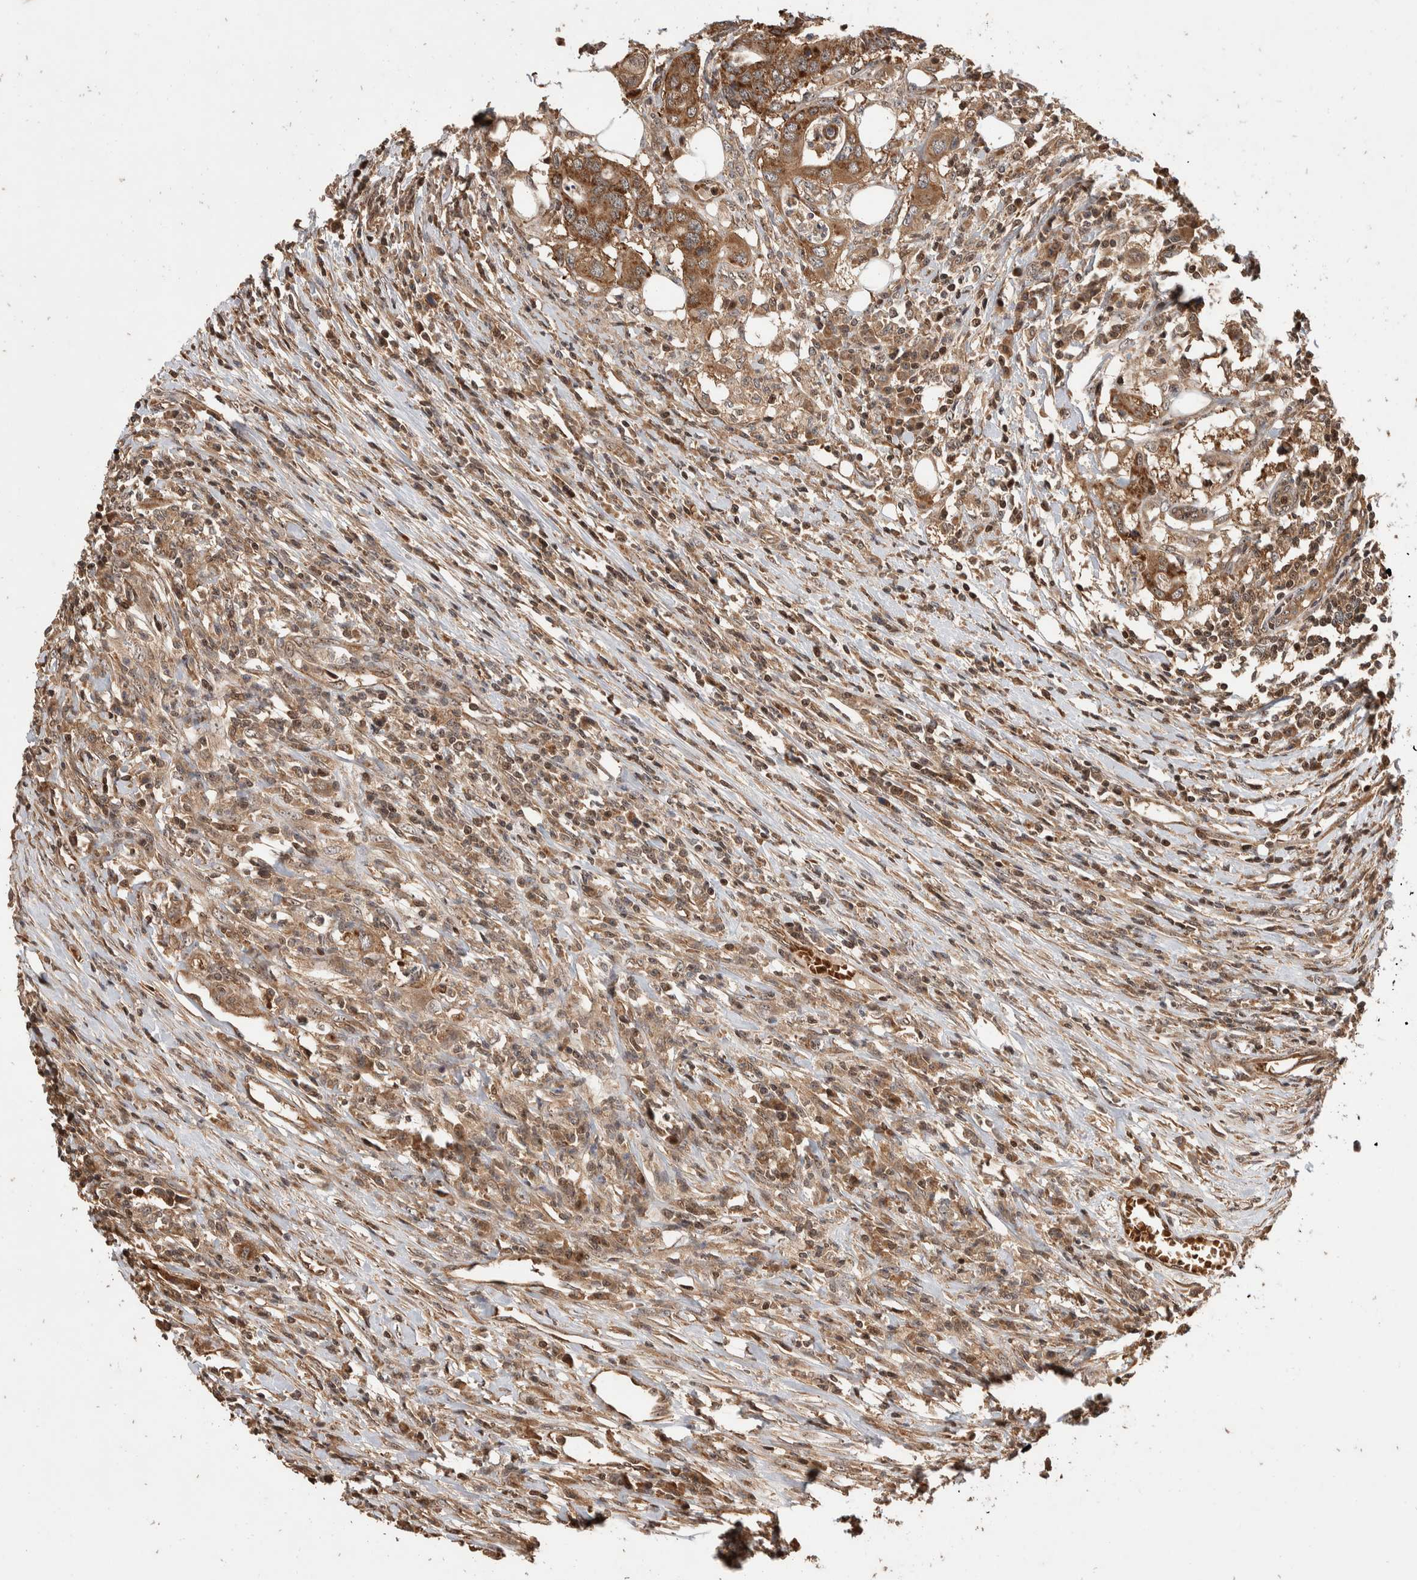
{"staining": {"intensity": "strong", "quantity": ">75%", "location": "cytoplasmic/membranous,nuclear"}, "tissue": "colorectal cancer", "cell_type": "Tumor cells", "image_type": "cancer", "snomed": [{"axis": "morphology", "description": "Adenocarcinoma, NOS"}, {"axis": "topography", "description": "Colon"}], "caption": "The photomicrograph demonstrates staining of colorectal cancer (adenocarcinoma), revealing strong cytoplasmic/membranous and nuclear protein positivity (brown color) within tumor cells.", "gene": "ABHD11", "patient": {"sex": "male", "age": 71}}